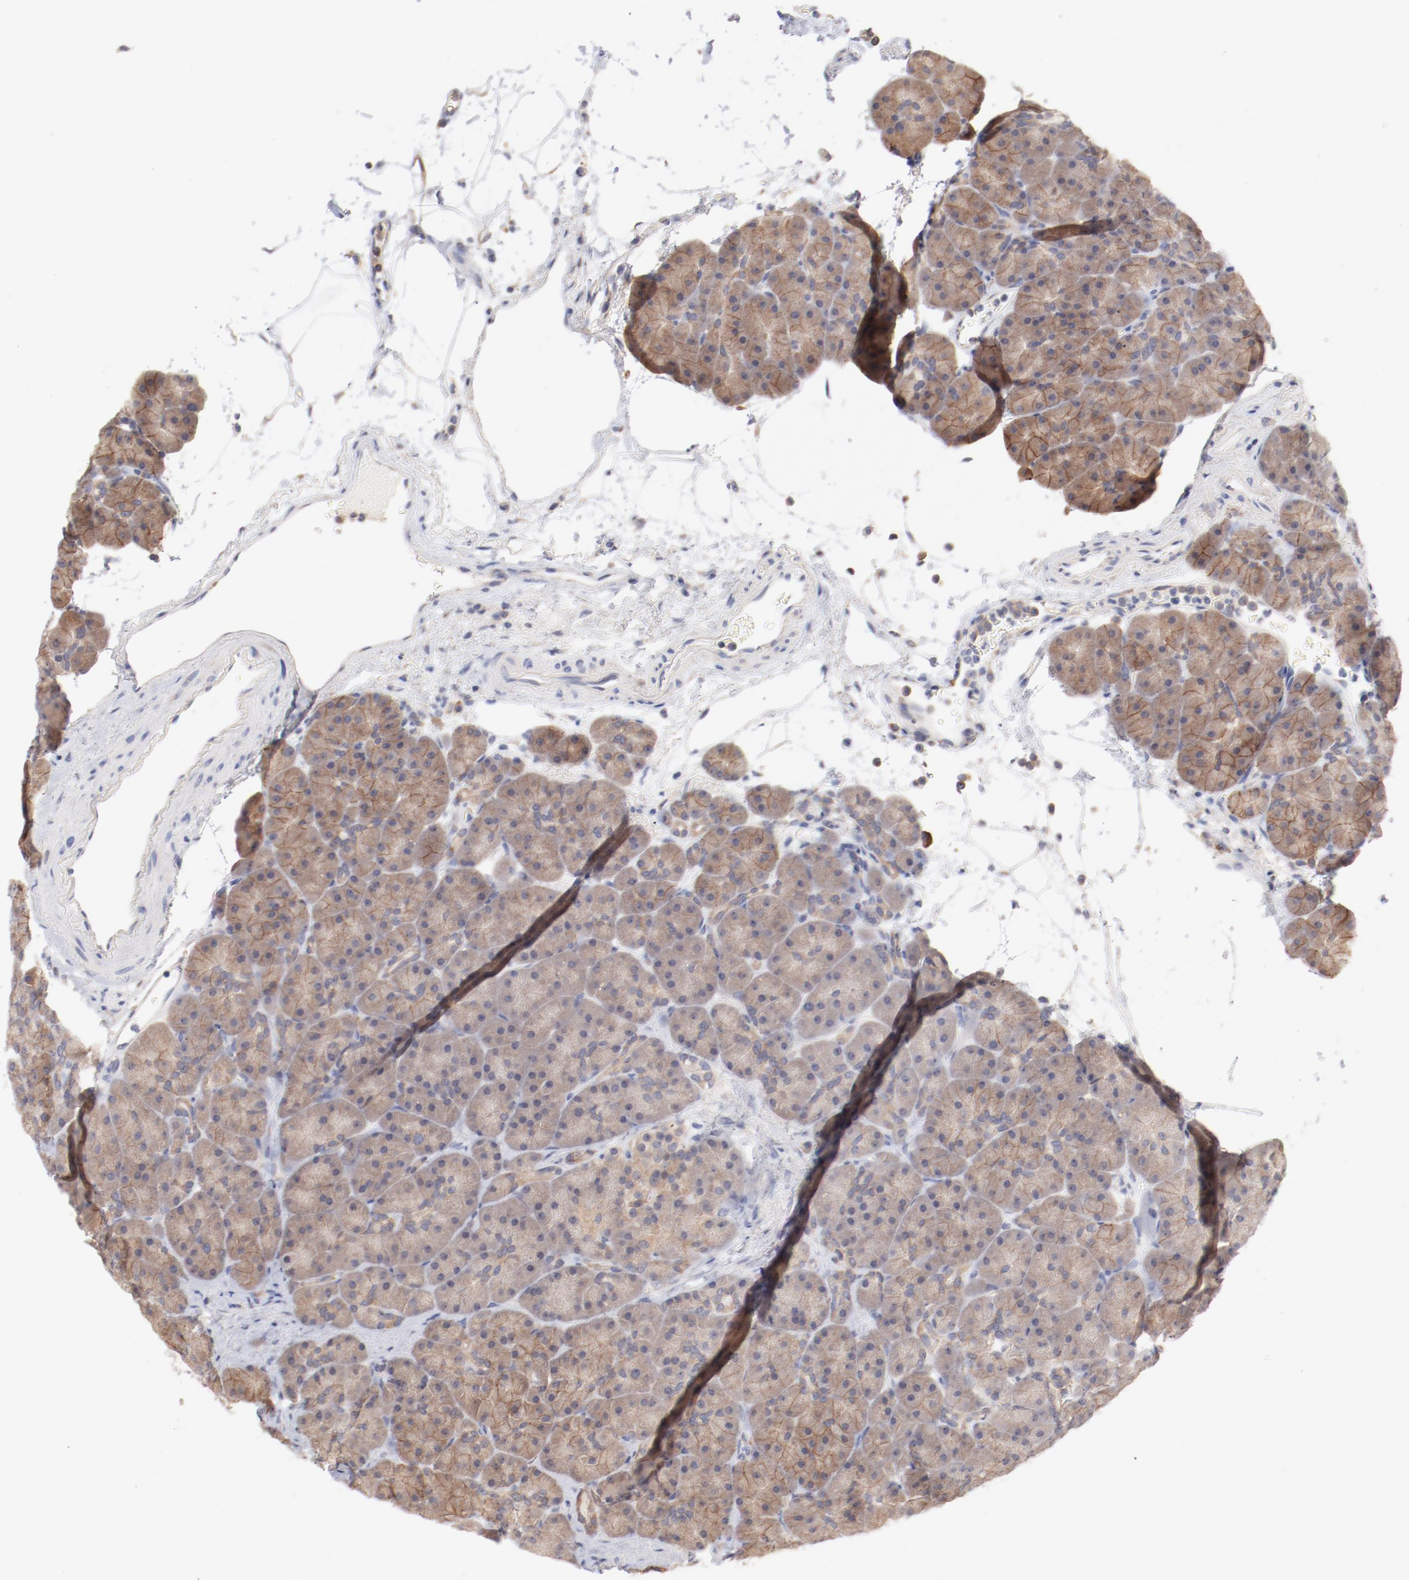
{"staining": {"intensity": "moderate", "quantity": ">75%", "location": "cytoplasmic/membranous"}, "tissue": "pancreas", "cell_type": "Exocrine glandular cells", "image_type": "normal", "snomed": [{"axis": "morphology", "description": "Normal tissue, NOS"}, {"axis": "topography", "description": "Pancreas"}], "caption": "Moderate cytoplasmic/membranous protein positivity is present in about >75% of exocrine glandular cells in pancreas. (Stains: DAB (3,3'-diaminobenzidine) in brown, nuclei in blue, Microscopy: brightfield microscopy at high magnification).", "gene": "SETD3", "patient": {"sex": "male", "age": 66}}